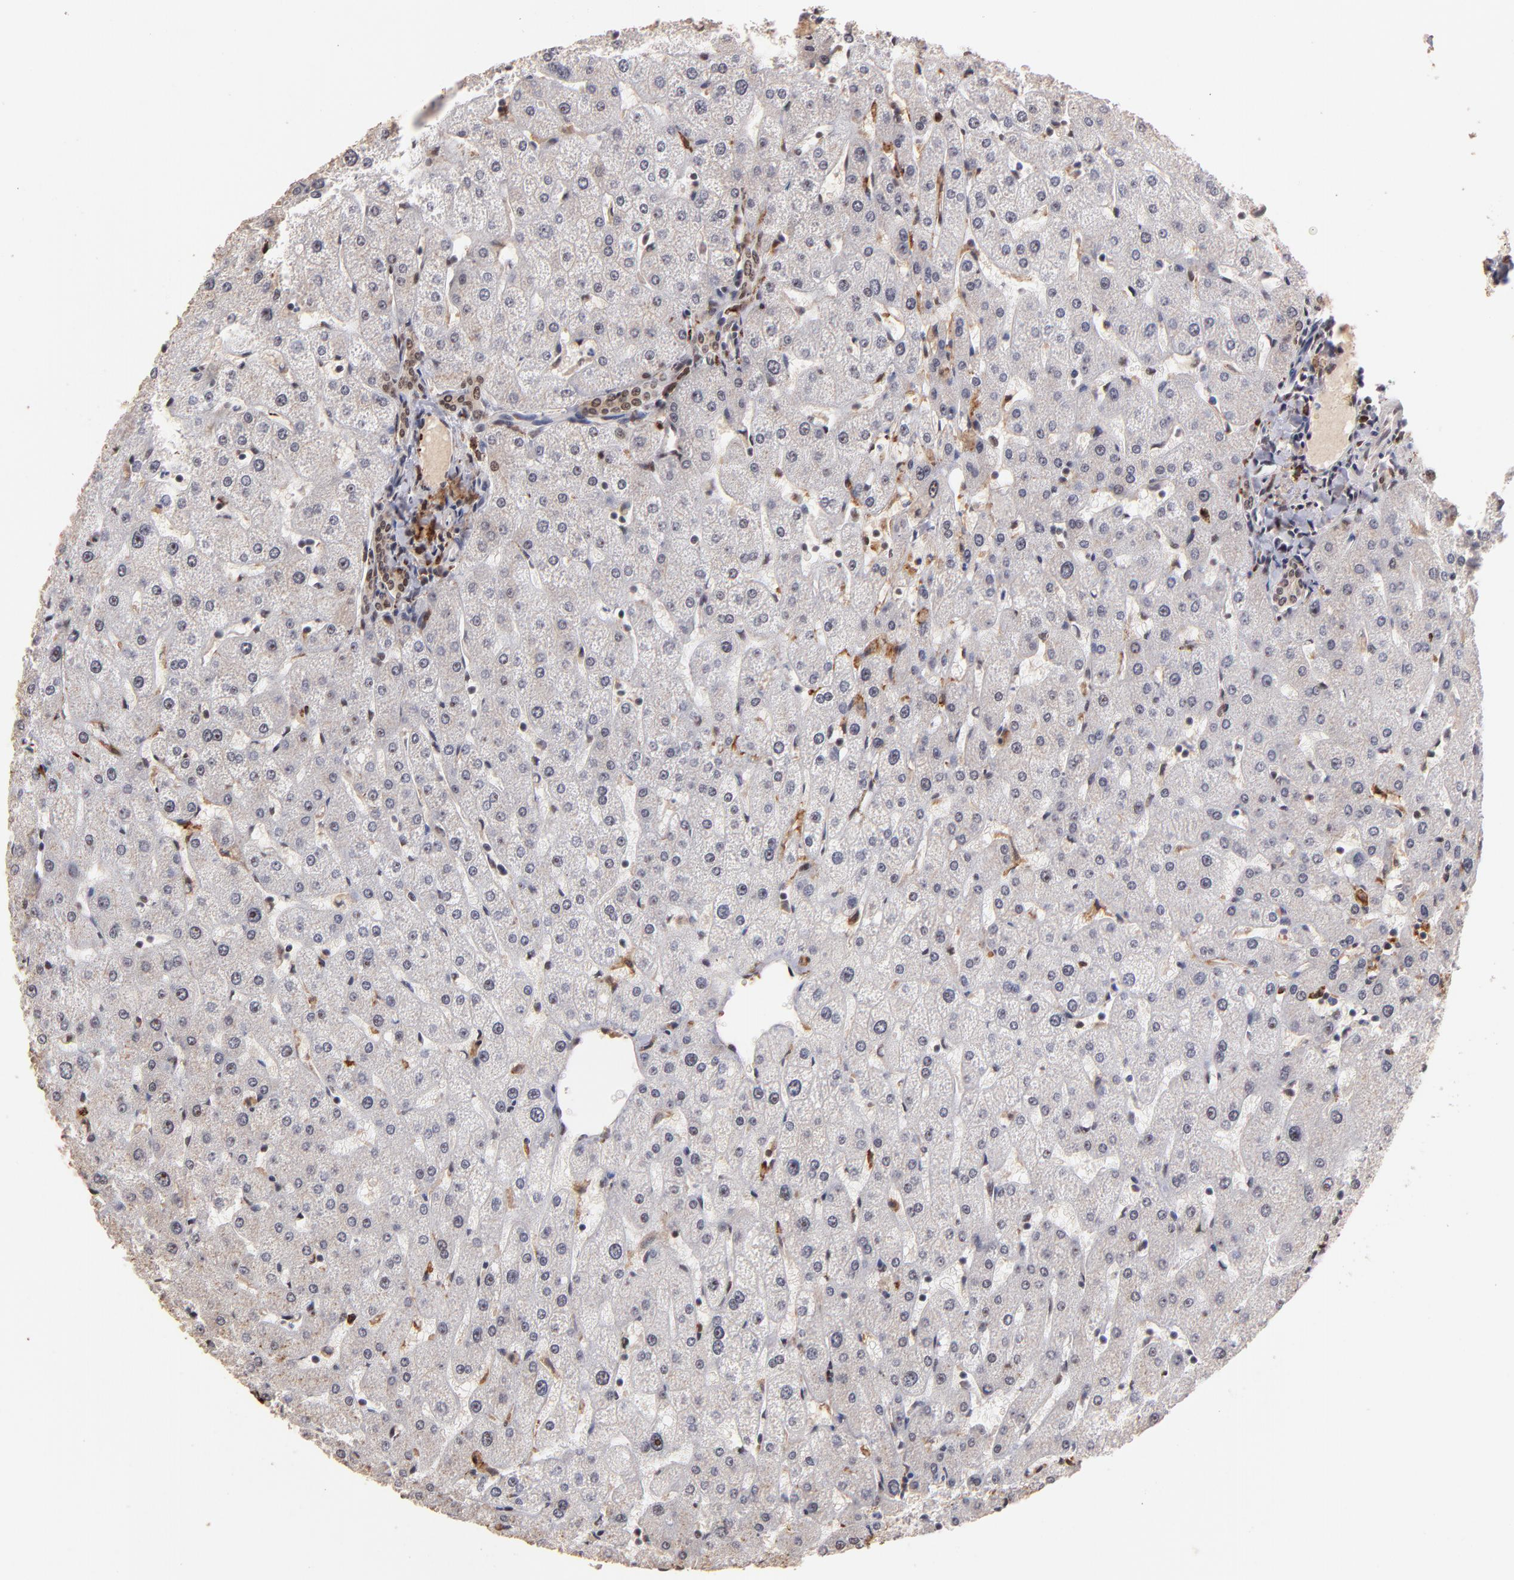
{"staining": {"intensity": "moderate", "quantity": ">75%", "location": "nuclear"}, "tissue": "liver", "cell_type": "Cholangiocytes", "image_type": "normal", "snomed": [{"axis": "morphology", "description": "Normal tissue, NOS"}, {"axis": "topography", "description": "Liver"}], "caption": "A photomicrograph showing moderate nuclear expression in approximately >75% of cholangiocytes in unremarkable liver, as visualized by brown immunohistochemical staining.", "gene": "ZNF146", "patient": {"sex": "male", "age": 67}}